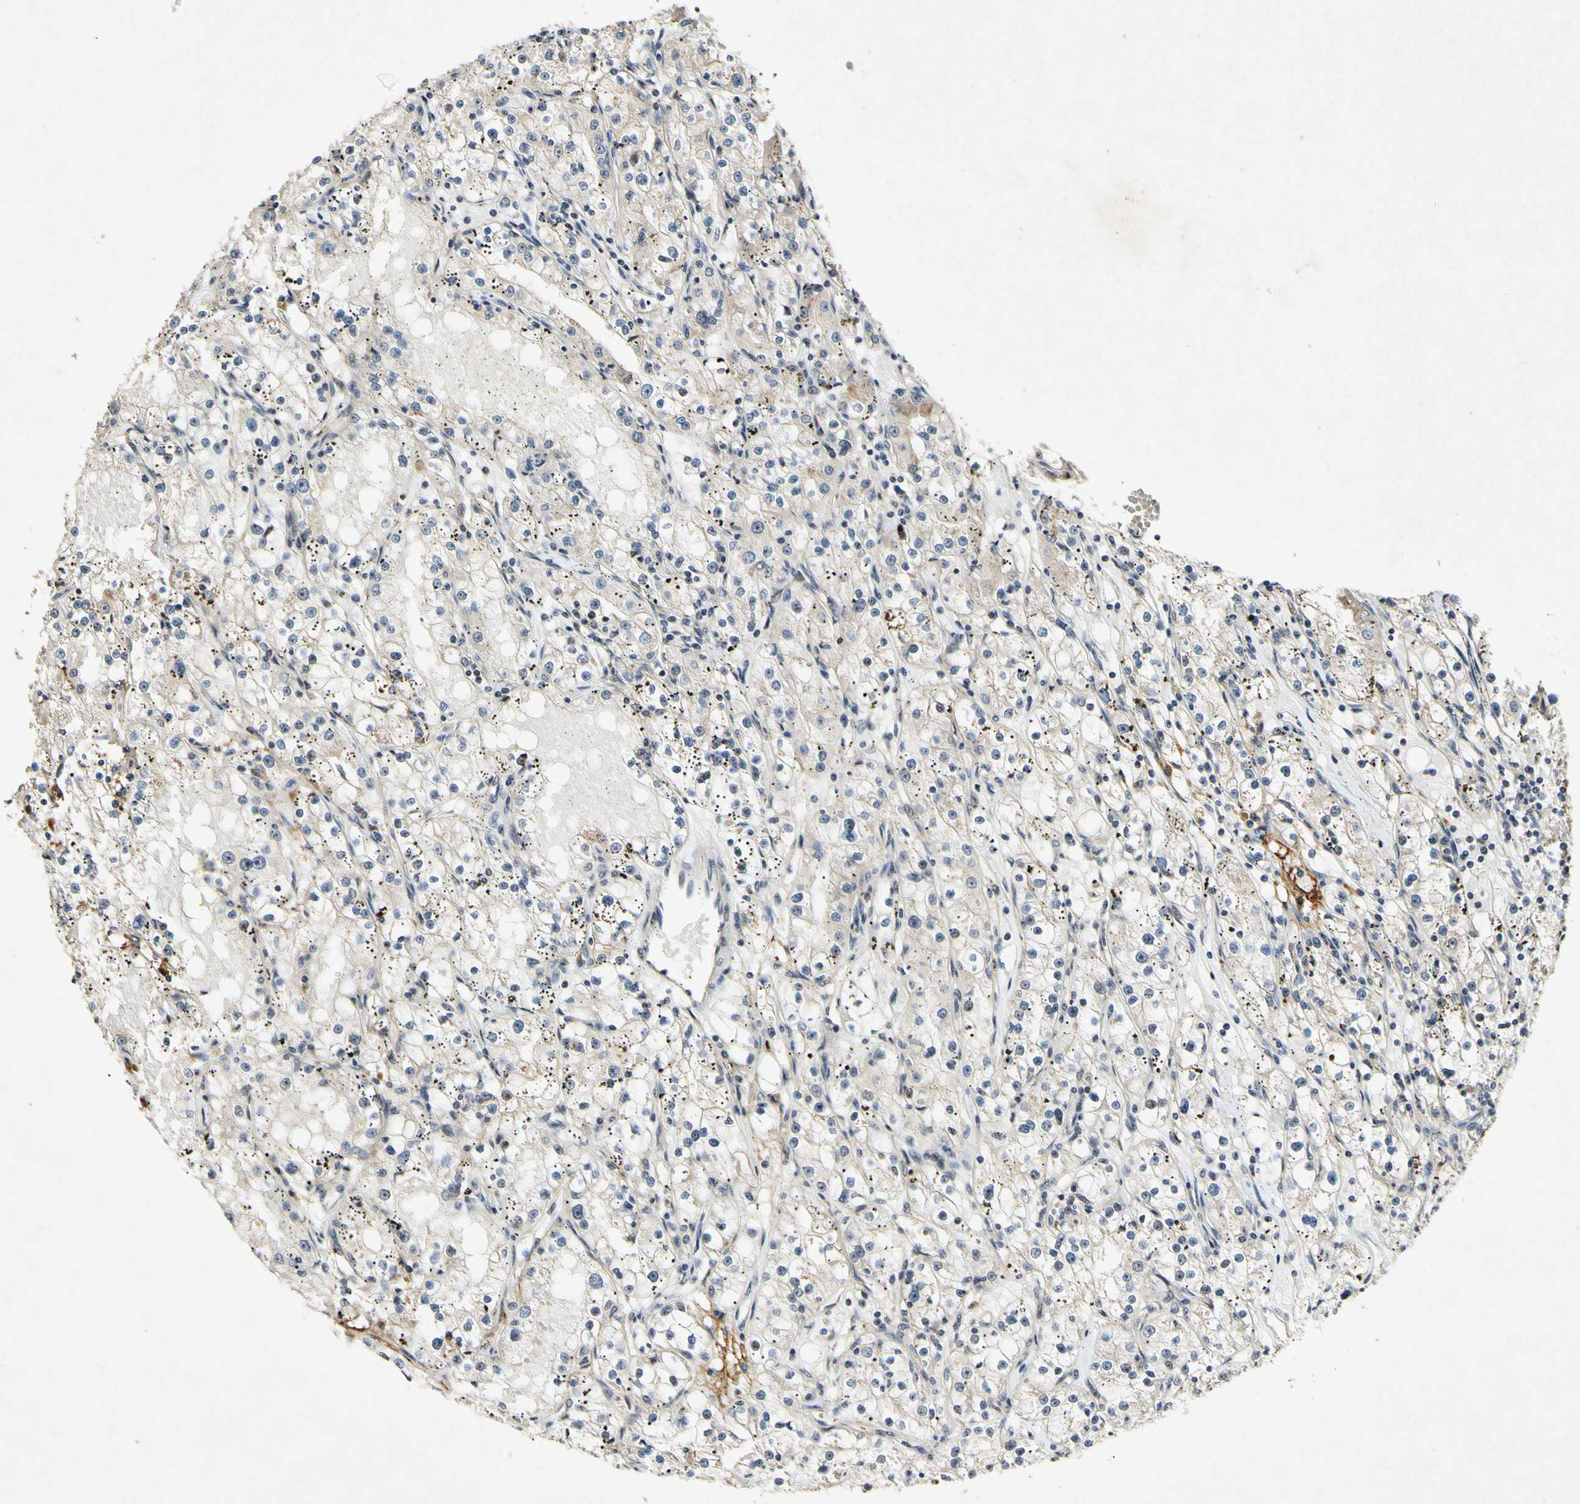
{"staining": {"intensity": "negative", "quantity": "none", "location": "none"}, "tissue": "renal cancer", "cell_type": "Tumor cells", "image_type": "cancer", "snomed": [{"axis": "morphology", "description": "Adenocarcinoma, NOS"}, {"axis": "topography", "description": "Kidney"}], "caption": "DAB immunohistochemical staining of human renal cancer displays no significant staining in tumor cells. The staining was performed using DAB to visualize the protein expression in brown, while the nuclei were stained in blue with hematoxylin (Magnification: 20x).", "gene": "POLR2F", "patient": {"sex": "male", "age": 56}}